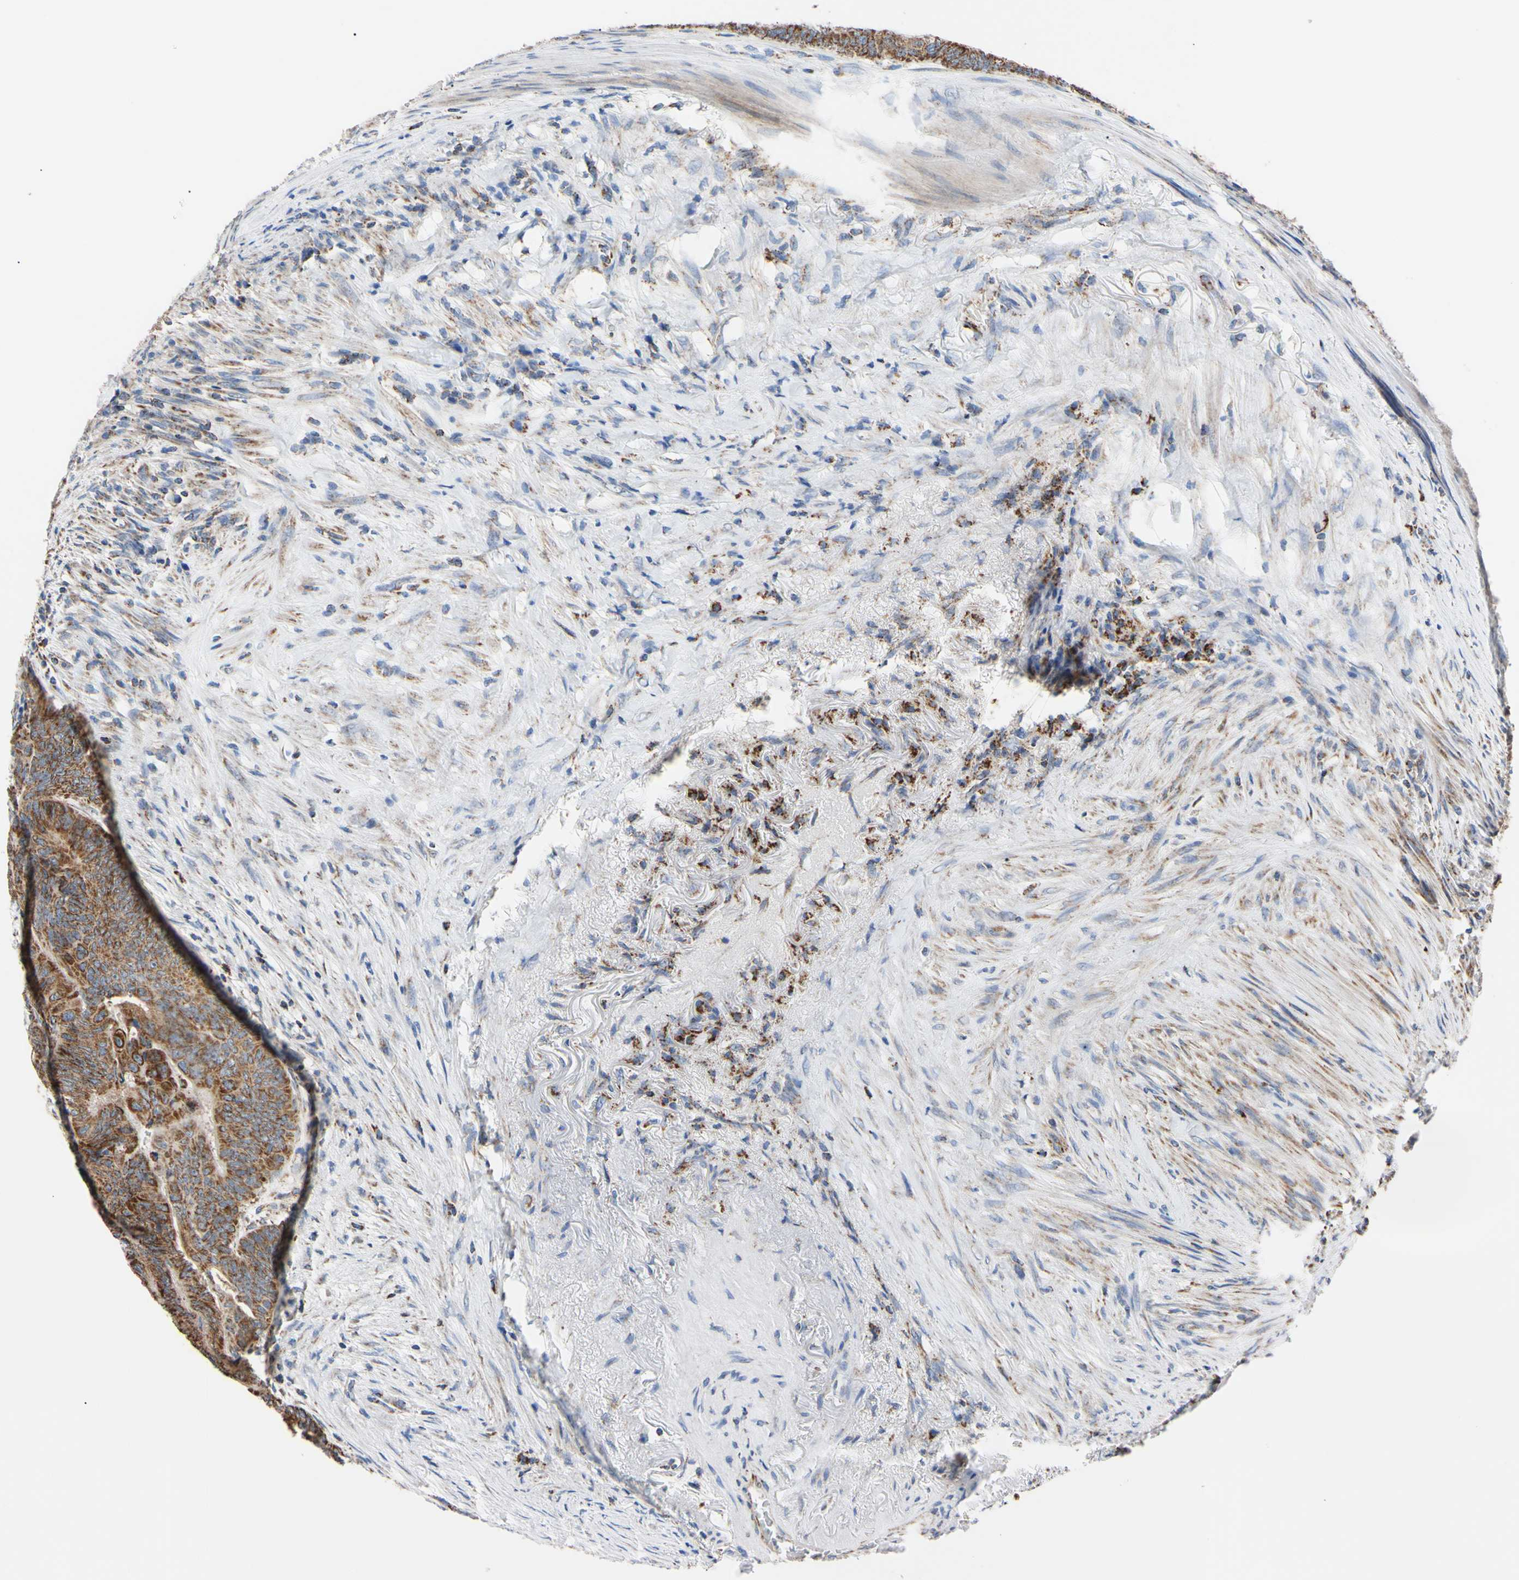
{"staining": {"intensity": "strong", "quantity": ">75%", "location": "cytoplasmic/membranous"}, "tissue": "colorectal cancer", "cell_type": "Tumor cells", "image_type": "cancer", "snomed": [{"axis": "morphology", "description": "Normal tissue, NOS"}, {"axis": "morphology", "description": "Adenocarcinoma, NOS"}, {"axis": "topography", "description": "Rectum"}, {"axis": "topography", "description": "Peripheral nerve tissue"}], "caption": "Tumor cells display high levels of strong cytoplasmic/membranous positivity in approximately >75% of cells in human adenocarcinoma (colorectal).", "gene": "CLPP", "patient": {"sex": "male", "age": 92}}